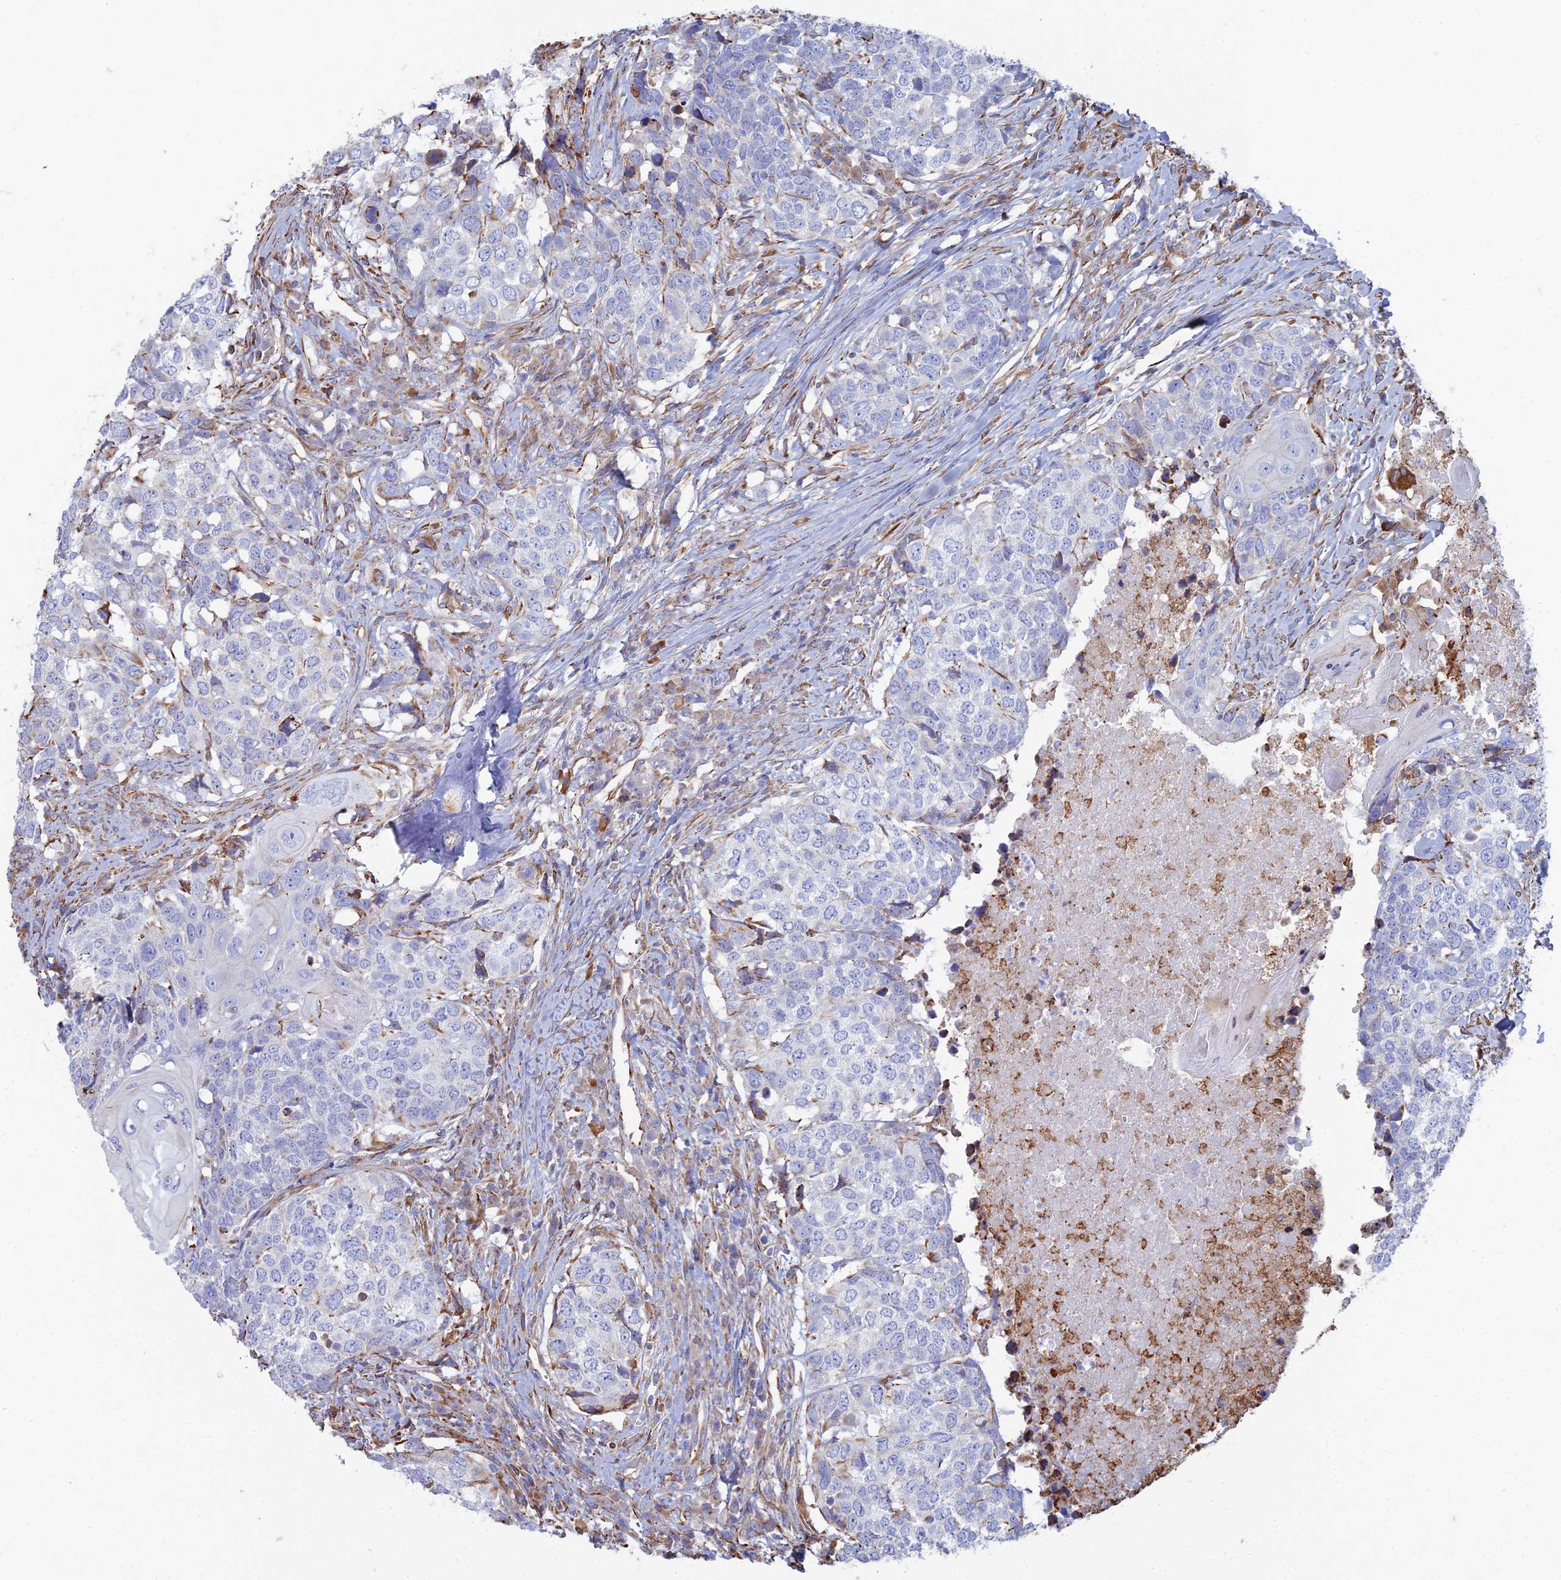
{"staining": {"intensity": "negative", "quantity": "none", "location": "none"}, "tissue": "head and neck cancer", "cell_type": "Tumor cells", "image_type": "cancer", "snomed": [{"axis": "morphology", "description": "Squamous cell carcinoma, NOS"}, {"axis": "topography", "description": "Head-Neck"}], "caption": "This micrograph is of squamous cell carcinoma (head and neck) stained with immunohistochemistry to label a protein in brown with the nuclei are counter-stained blue. There is no expression in tumor cells.", "gene": "CLVS2", "patient": {"sex": "male", "age": 66}}